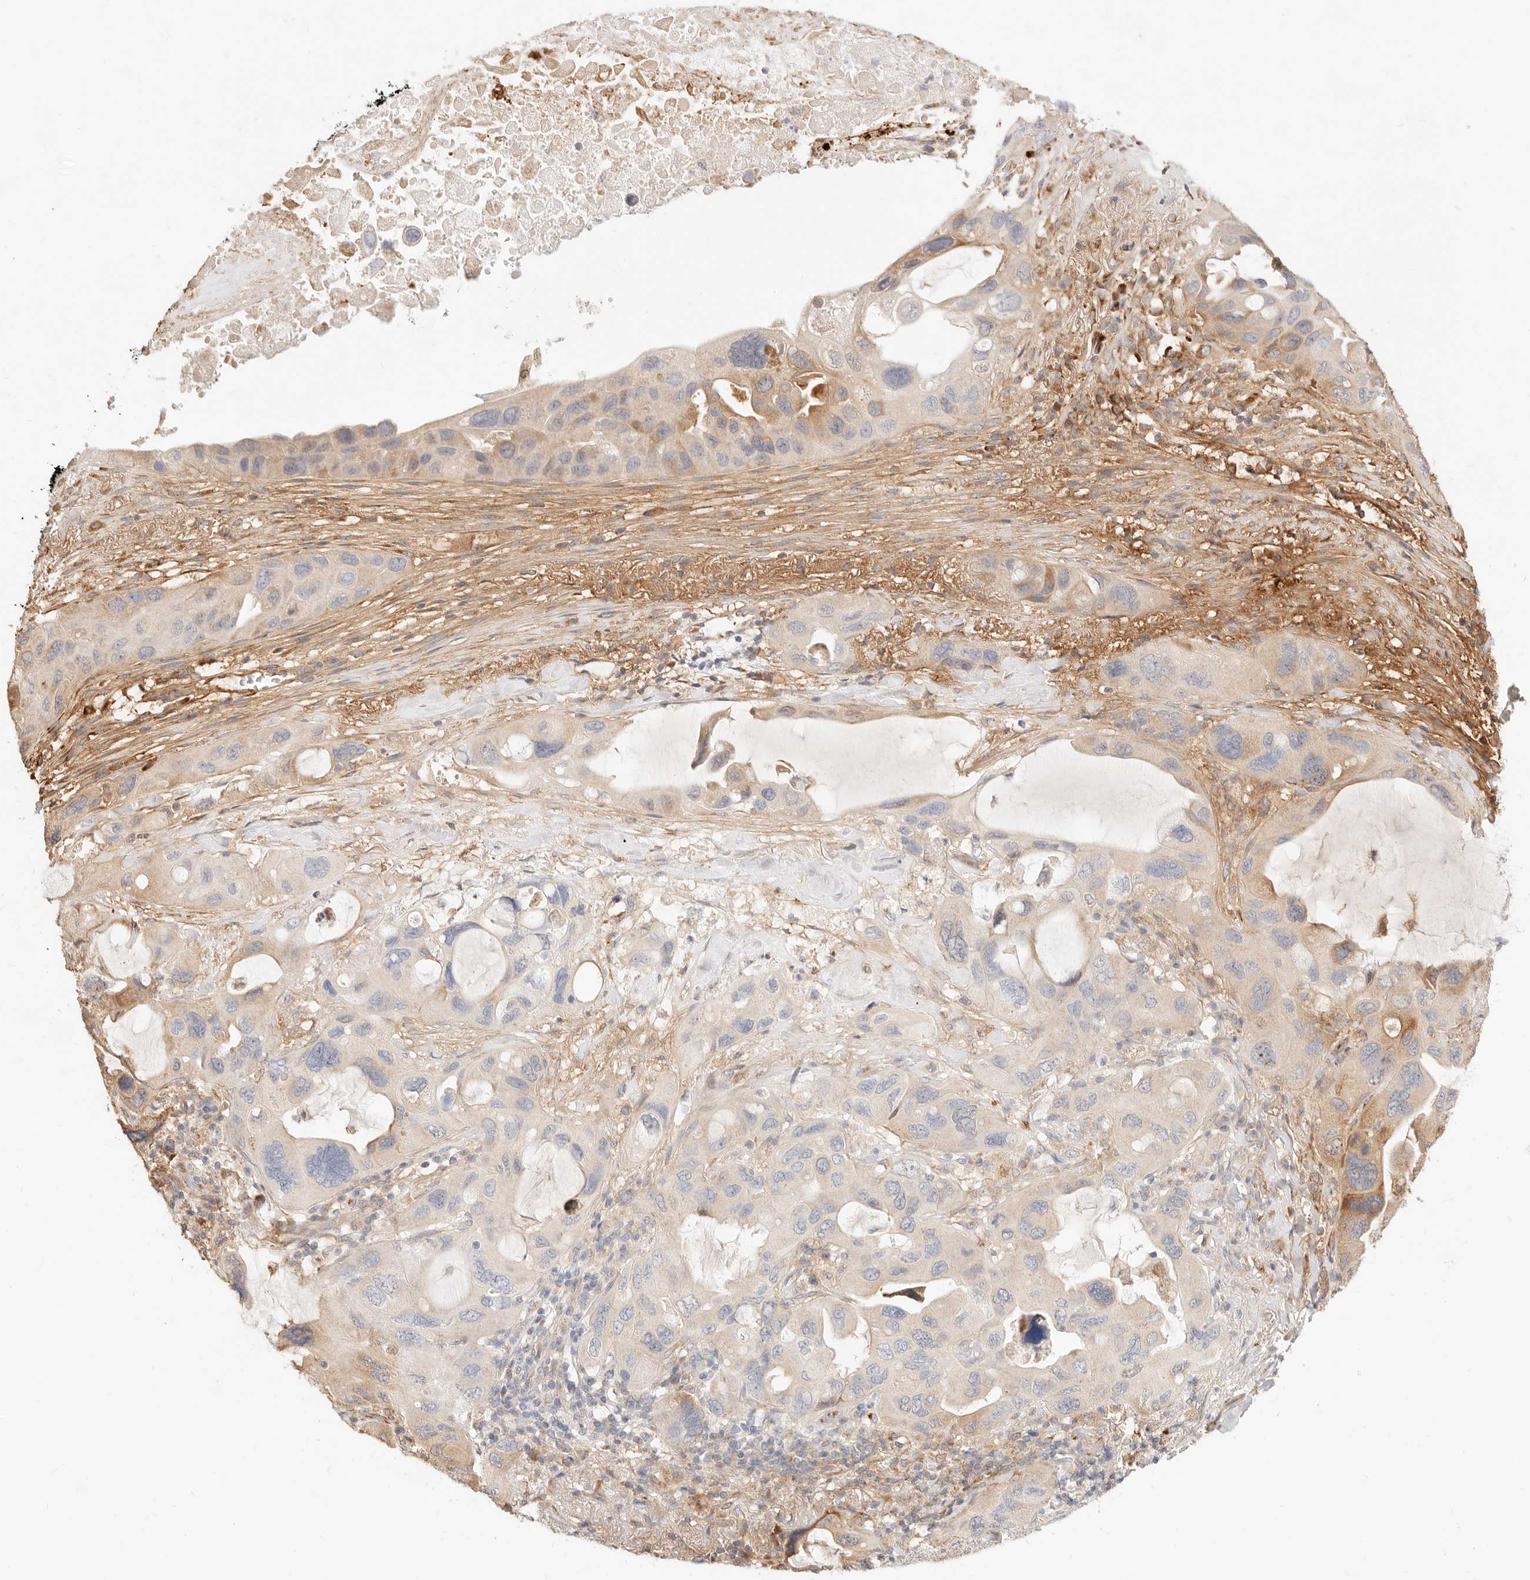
{"staining": {"intensity": "moderate", "quantity": "<25%", "location": "cytoplasmic/membranous"}, "tissue": "lung cancer", "cell_type": "Tumor cells", "image_type": "cancer", "snomed": [{"axis": "morphology", "description": "Squamous cell carcinoma, NOS"}, {"axis": "topography", "description": "Lung"}], "caption": "Human lung cancer (squamous cell carcinoma) stained for a protein (brown) shows moderate cytoplasmic/membranous positive staining in about <25% of tumor cells.", "gene": "UBXN10", "patient": {"sex": "female", "age": 73}}